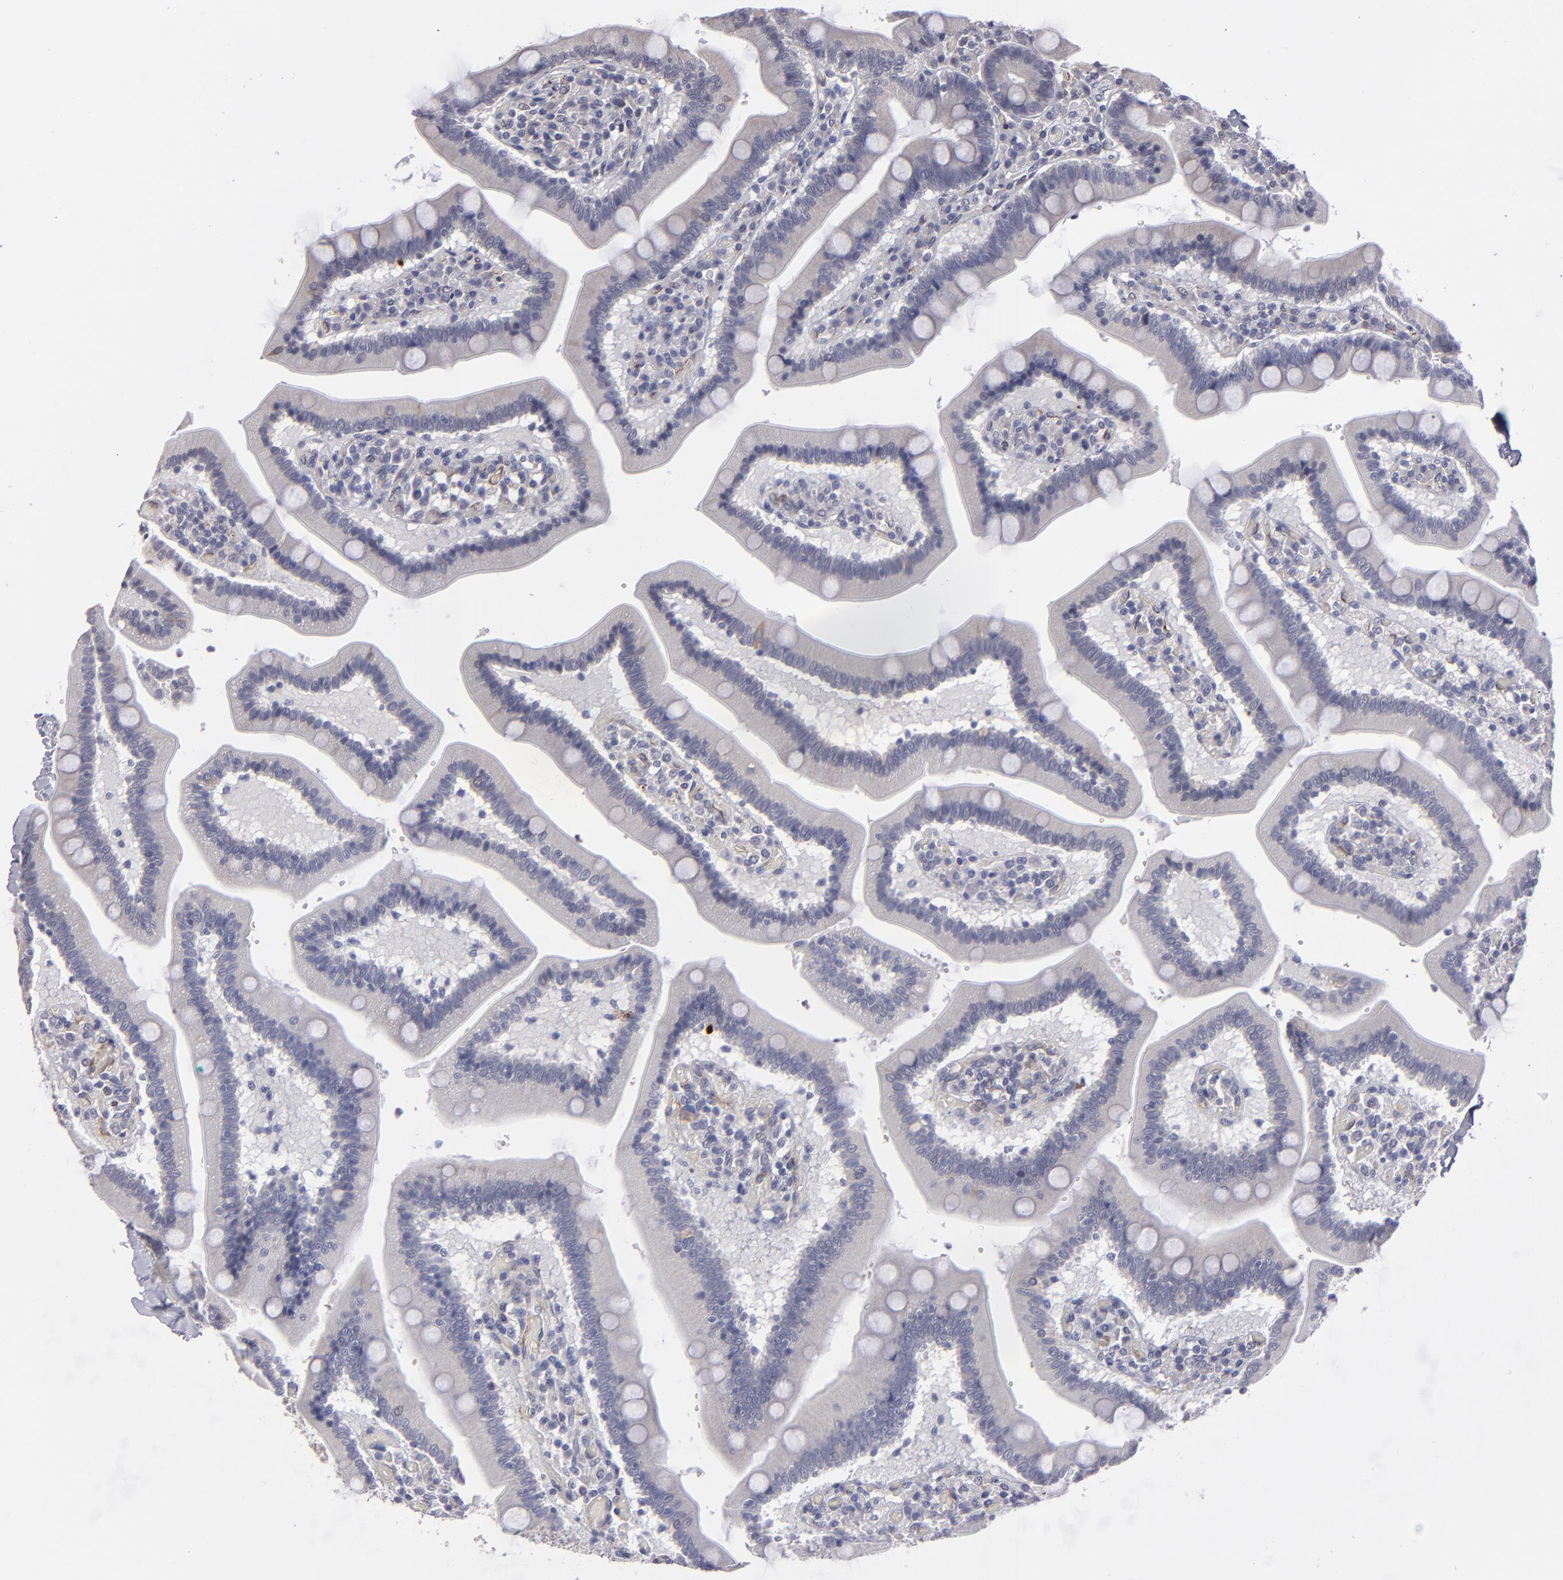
{"staining": {"intensity": "negative", "quantity": "none", "location": "none"}, "tissue": "duodenum", "cell_type": "Glandular cells", "image_type": "normal", "snomed": [{"axis": "morphology", "description": "Normal tissue, NOS"}, {"axis": "topography", "description": "Duodenum"}], "caption": "A high-resolution photomicrograph shows immunohistochemistry staining of unremarkable duodenum, which demonstrates no significant expression in glandular cells.", "gene": "ZNF175", "patient": {"sex": "male", "age": 66}}